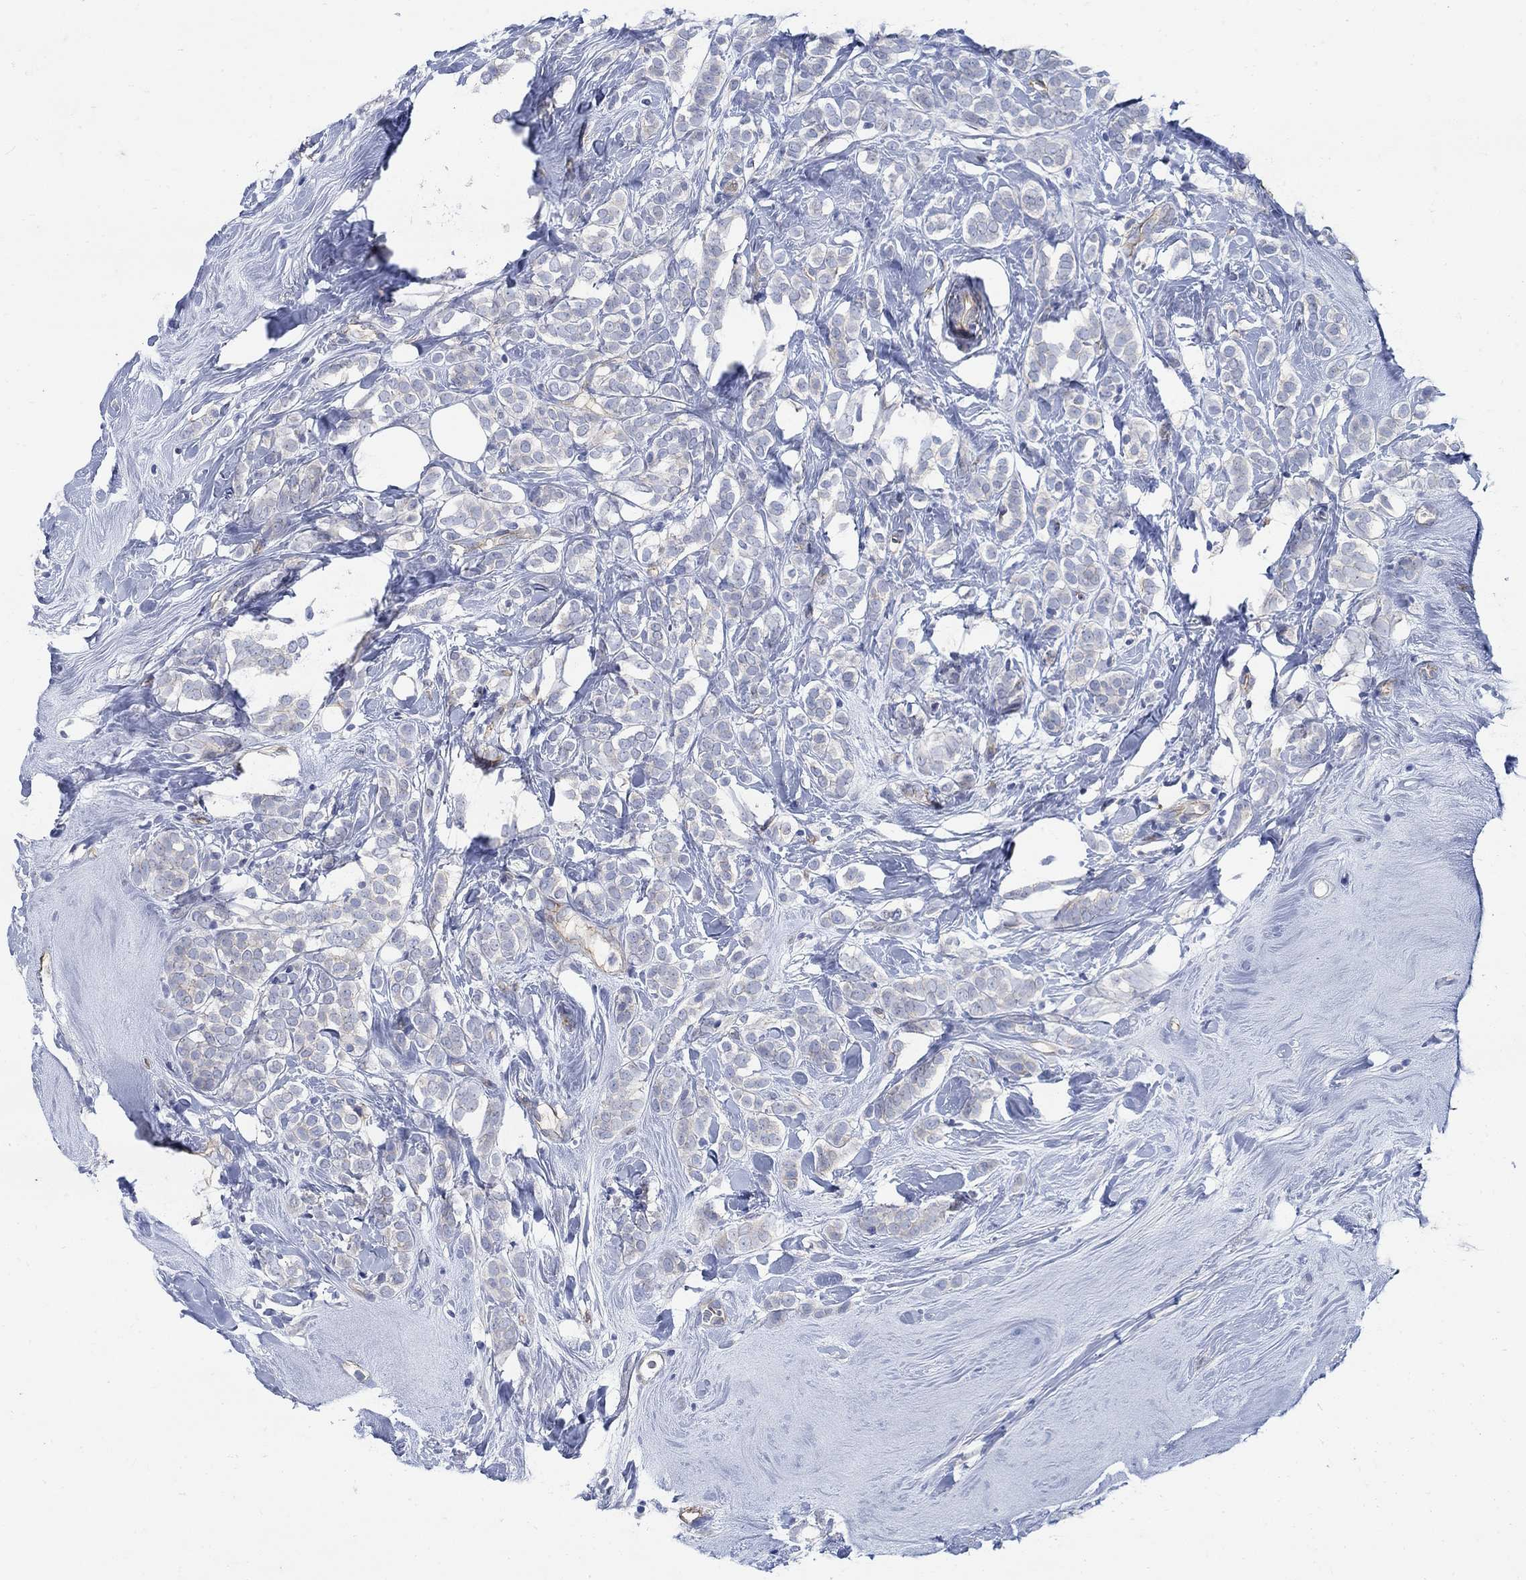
{"staining": {"intensity": "negative", "quantity": "none", "location": "none"}, "tissue": "breast cancer", "cell_type": "Tumor cells", "image_type": "cancer", "snomed": [{"axis": "morphology", "description": "Lobular carcinoma"}, {"axis": "topography", "description": "Breast"}], "caption": "Histopathology image shows no significant protein positivity in tumor cells of breast cancer (lobular carcinoma). (DAB (3,3'-diaminobenzidine) immunohistochemistry visualized using brightfield microscopy, high magnification).", "gene": "TMEM198", "patient": {"sex": "female", "age": 49}}